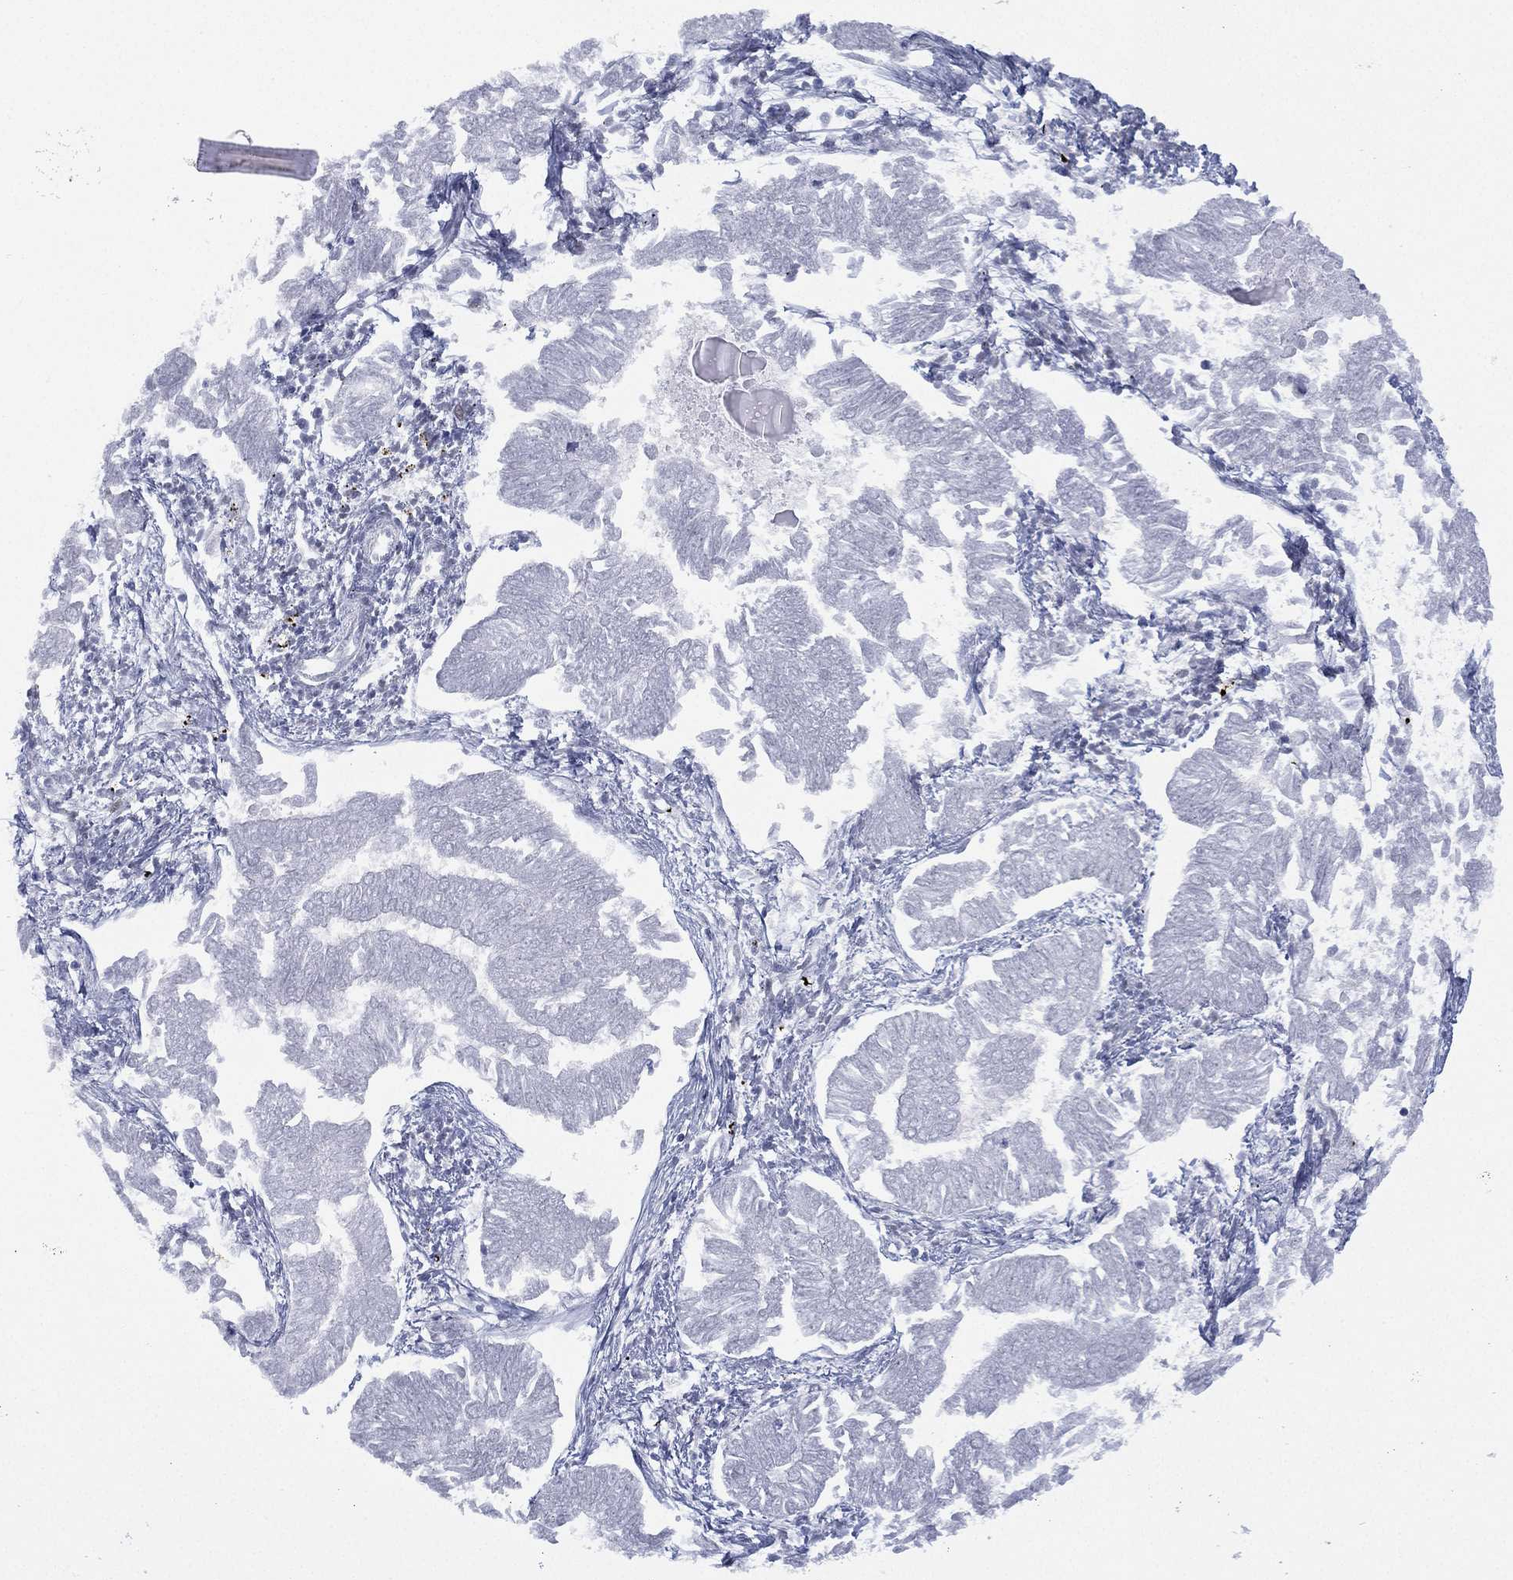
{"staining": {"intensity": "negative", "quantity": "none", "location": "none"}, "tissue": "endometrial cancer", "cell_type": "Tumor cells", "image_type": "cancer", "snomed": [{"axis": "morphology", "description": "Adenocarcinoma, NOS"}, {"axis": "topography", "description": "Endometrium"}], "caption": "There is no significant positivity in tumor cells of adenocarcinoma (endometrial).", "gene": "ZNF711", "patient": {"sex": "female", "age": 53}}